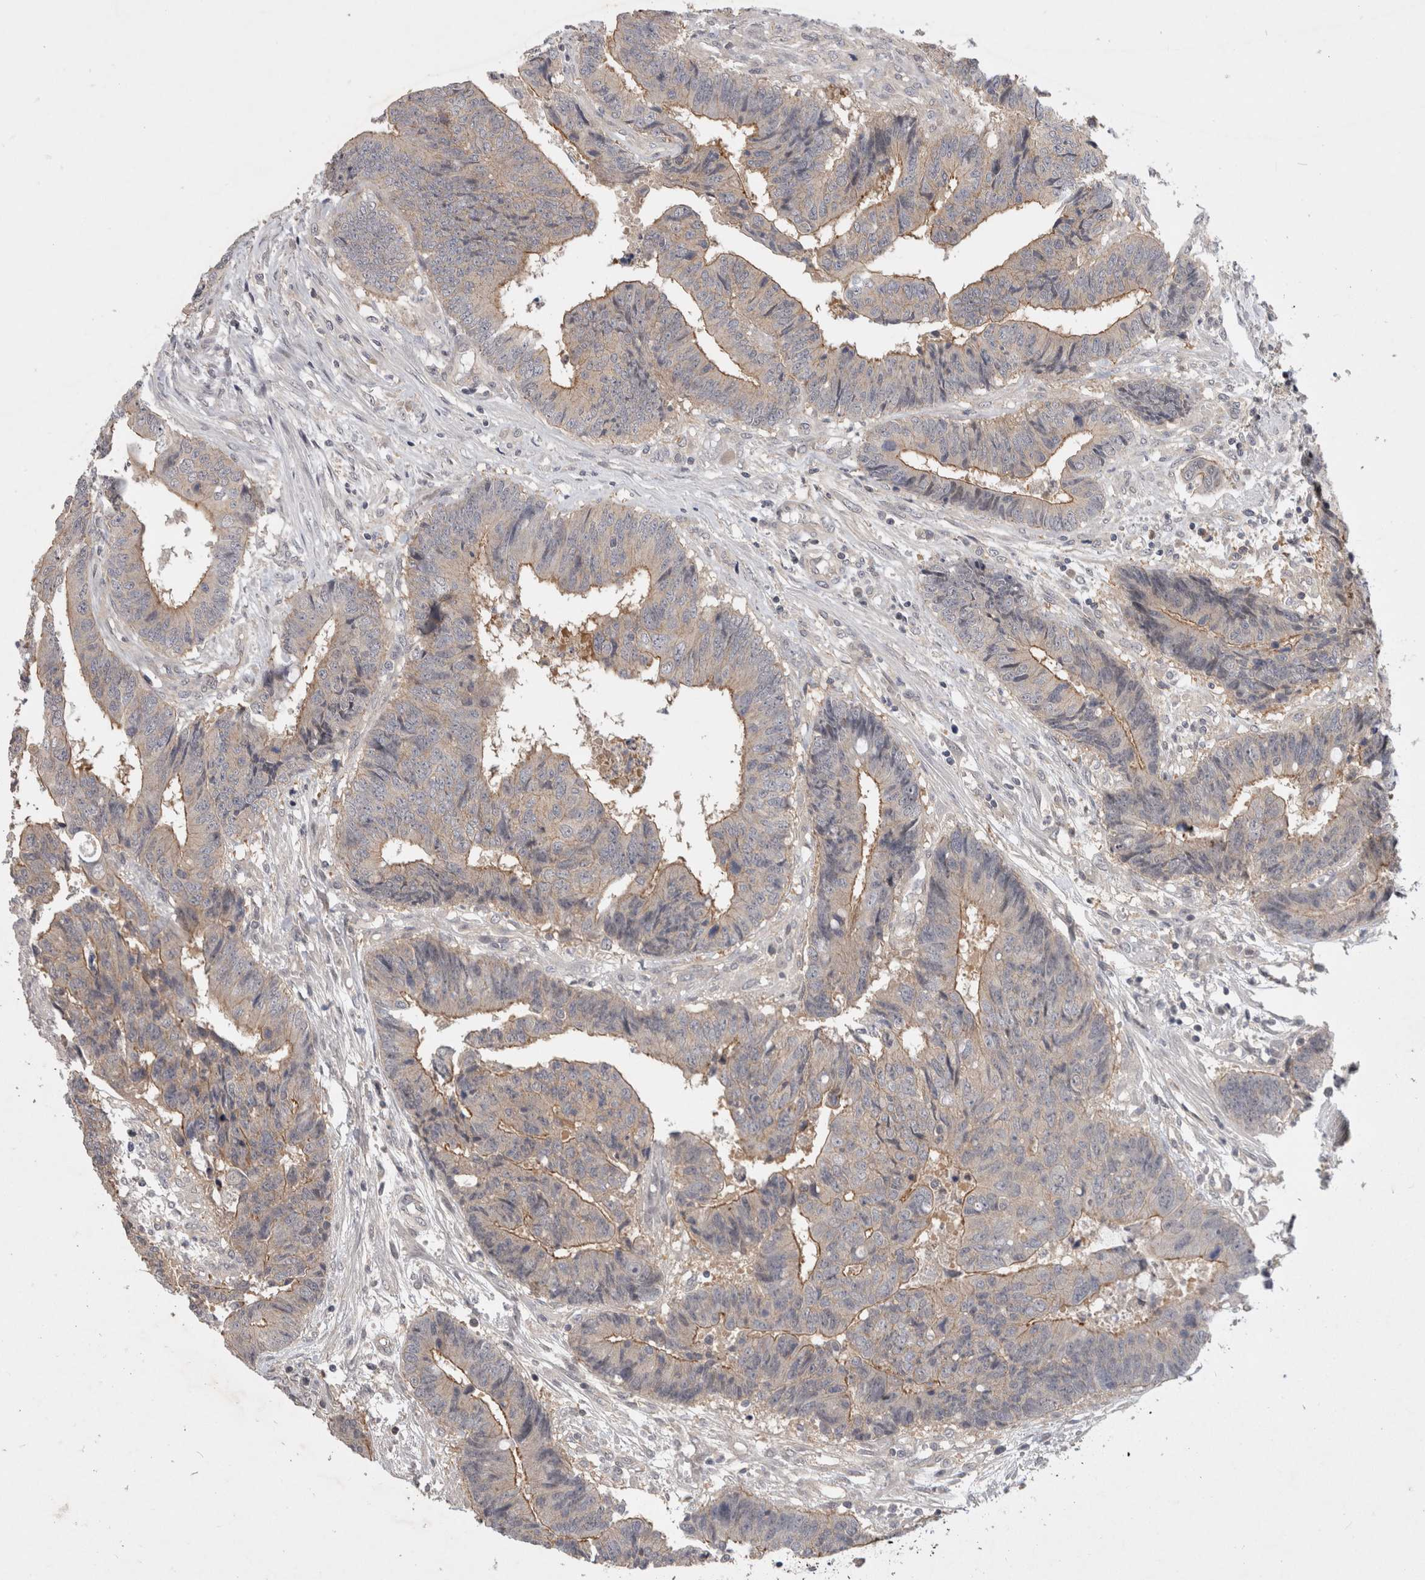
{"staining": {"intensity": "weak", "quantity": "25%-75%", "location": "cytoplasmic/membranous"}, "tissue": "colorectal cancer", "cell_type": "Tumor cells", "image_type": "cancer", "snomed": [{"axis": "morphology", "description": "Adenocarcinoma, NOS"}, {"axis": "topography", "description": "Rectum"}], "caption": "Colorectal cancer (adenocarcinoma) stained for a protein reveals weak cytoplasmic/membranous positivity in tumor cells. Using DAB (brown) and hematoxylin (blue) stains, captured at high magnification using brightfield microscopy.", "gene": "CERS3", "patient": {"sex": "male", "age": 84}}